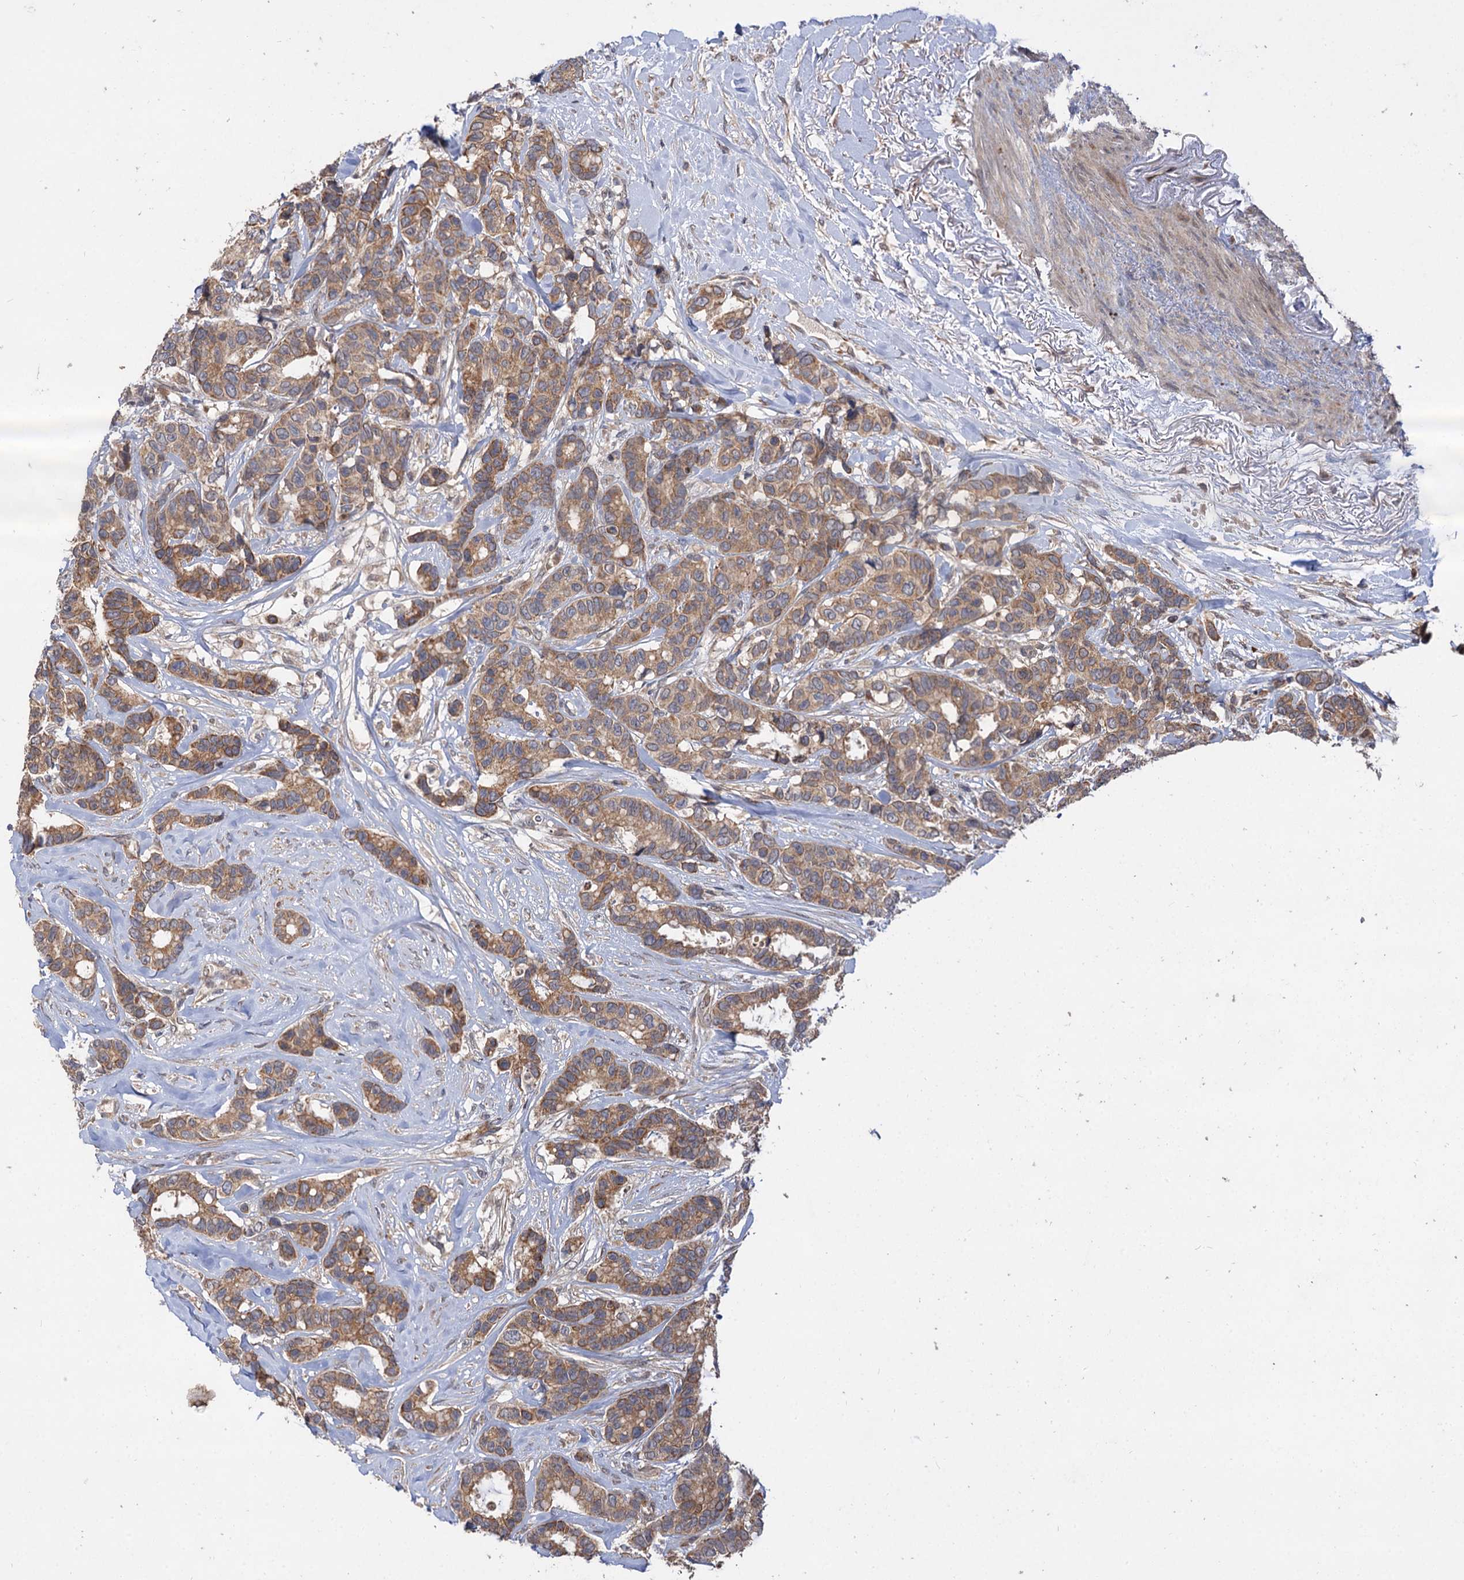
{"staining": {"intensity": "moderate", "quantity": ">75%", "location": "cytoplasmic/membranous"}, "tissue": "breast cancer", "cell_type": "Tumor cells", "image_type": "cancer", "snomed": [{"axis": "morphology", "description": "Duct carcinoma"}, {"axis": "topography", "description": "Breast"}], "caption": "About >75% of tumor cells in invasive ductal carcinoma (breast) reveal moderate cytoplasmic/membranous protein expression as visualized by brown immunohistochemical staining.", "gene": "FBXW8", "patient": {"sex": "female", "age": 87}}